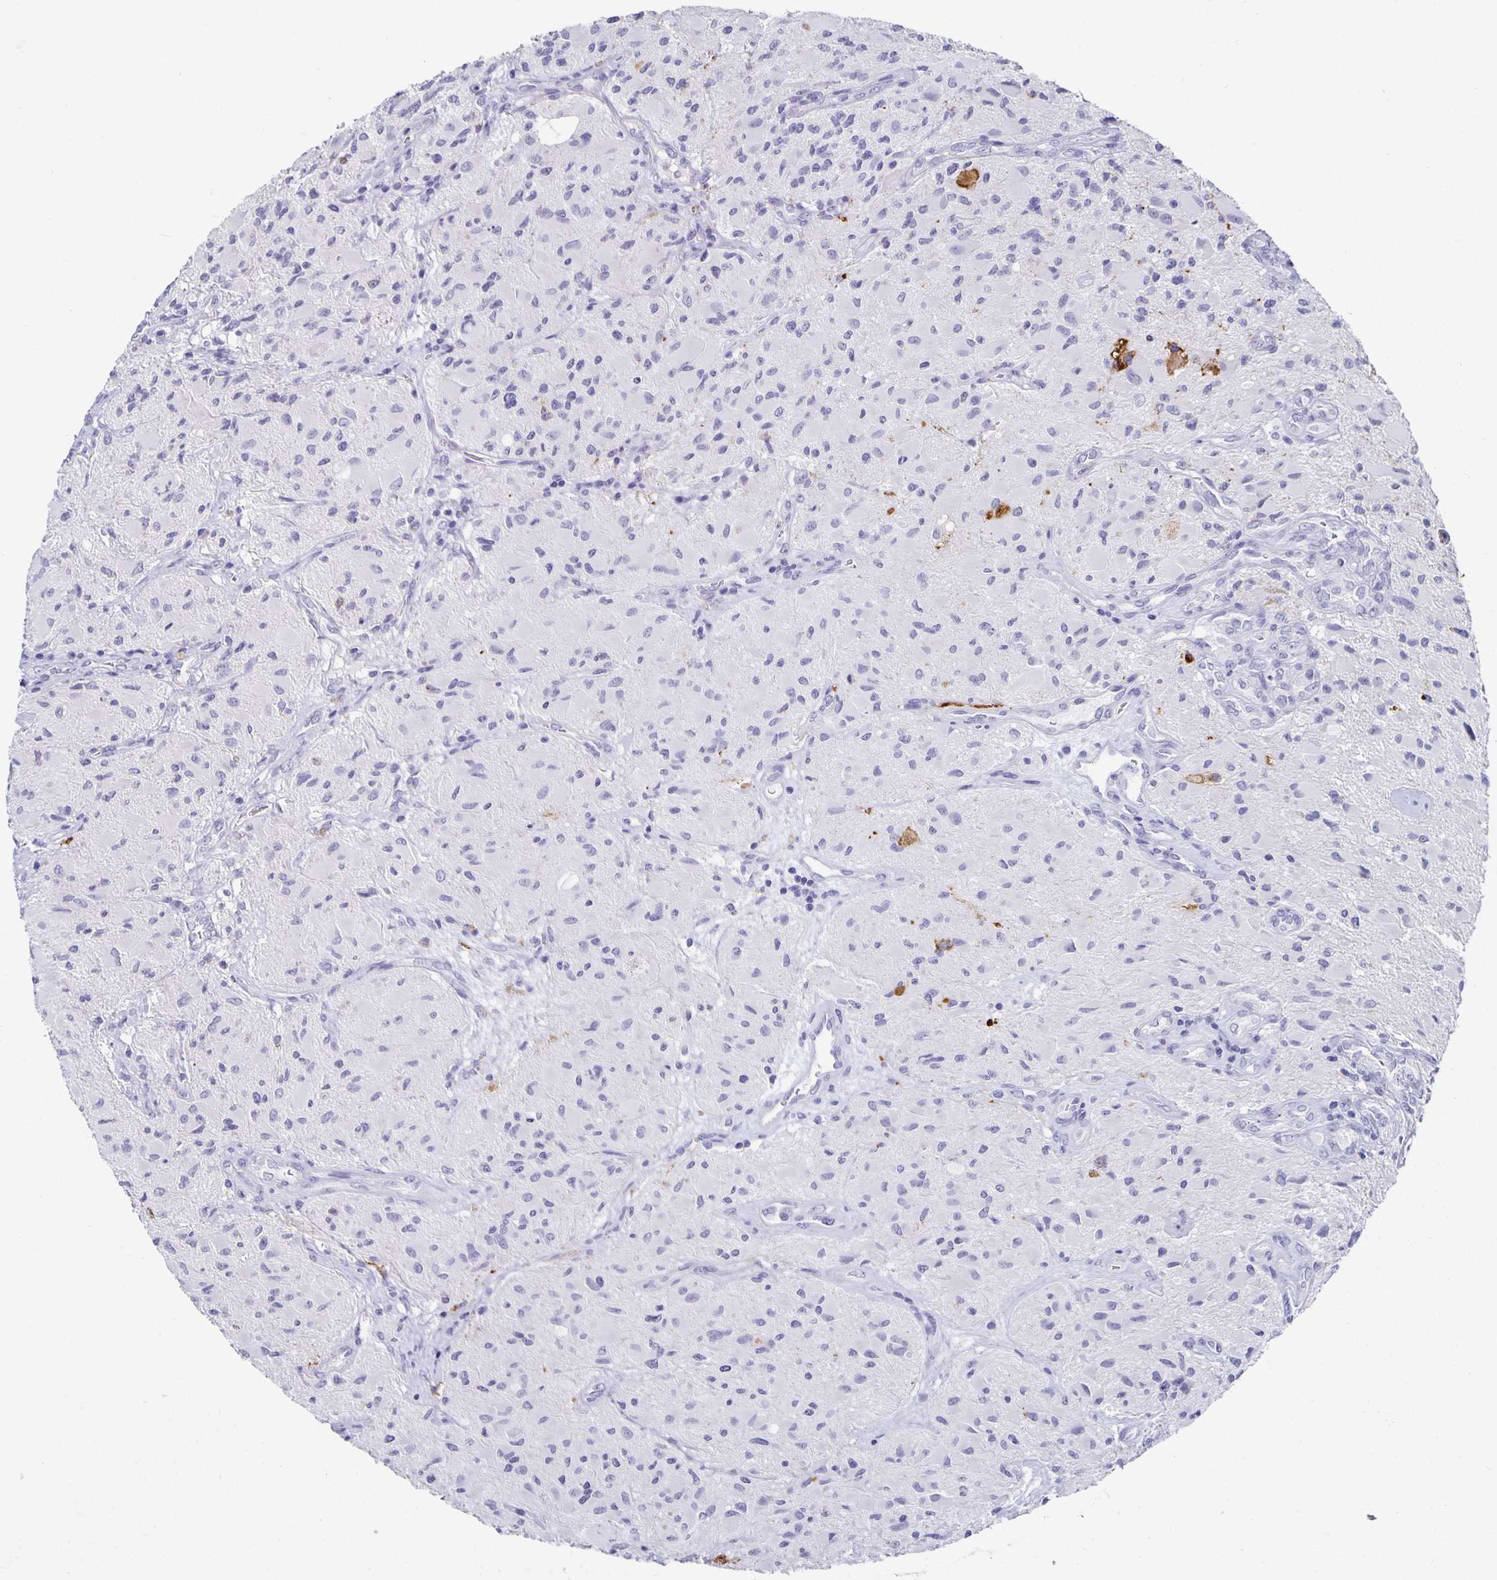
{"staining": {"intensity": "negative", "quantity": "none", "location": "none"}, "tissue": "glioma", "cell_type": "Tumor cells", "image_type": "cancer", "snomed": [{"axis": "morphology", "description": "Glioma, malignant, High grade"}, {"axis": "topography", "description": "Brain"}], "caption": "This image is of glioma stained with IHC to label a protein in brown with the nuclei are counter-stained blue. There is no expression in tumor cells.", "gene": "CHGA", "patient": {"sex": "female", "age": 65}}